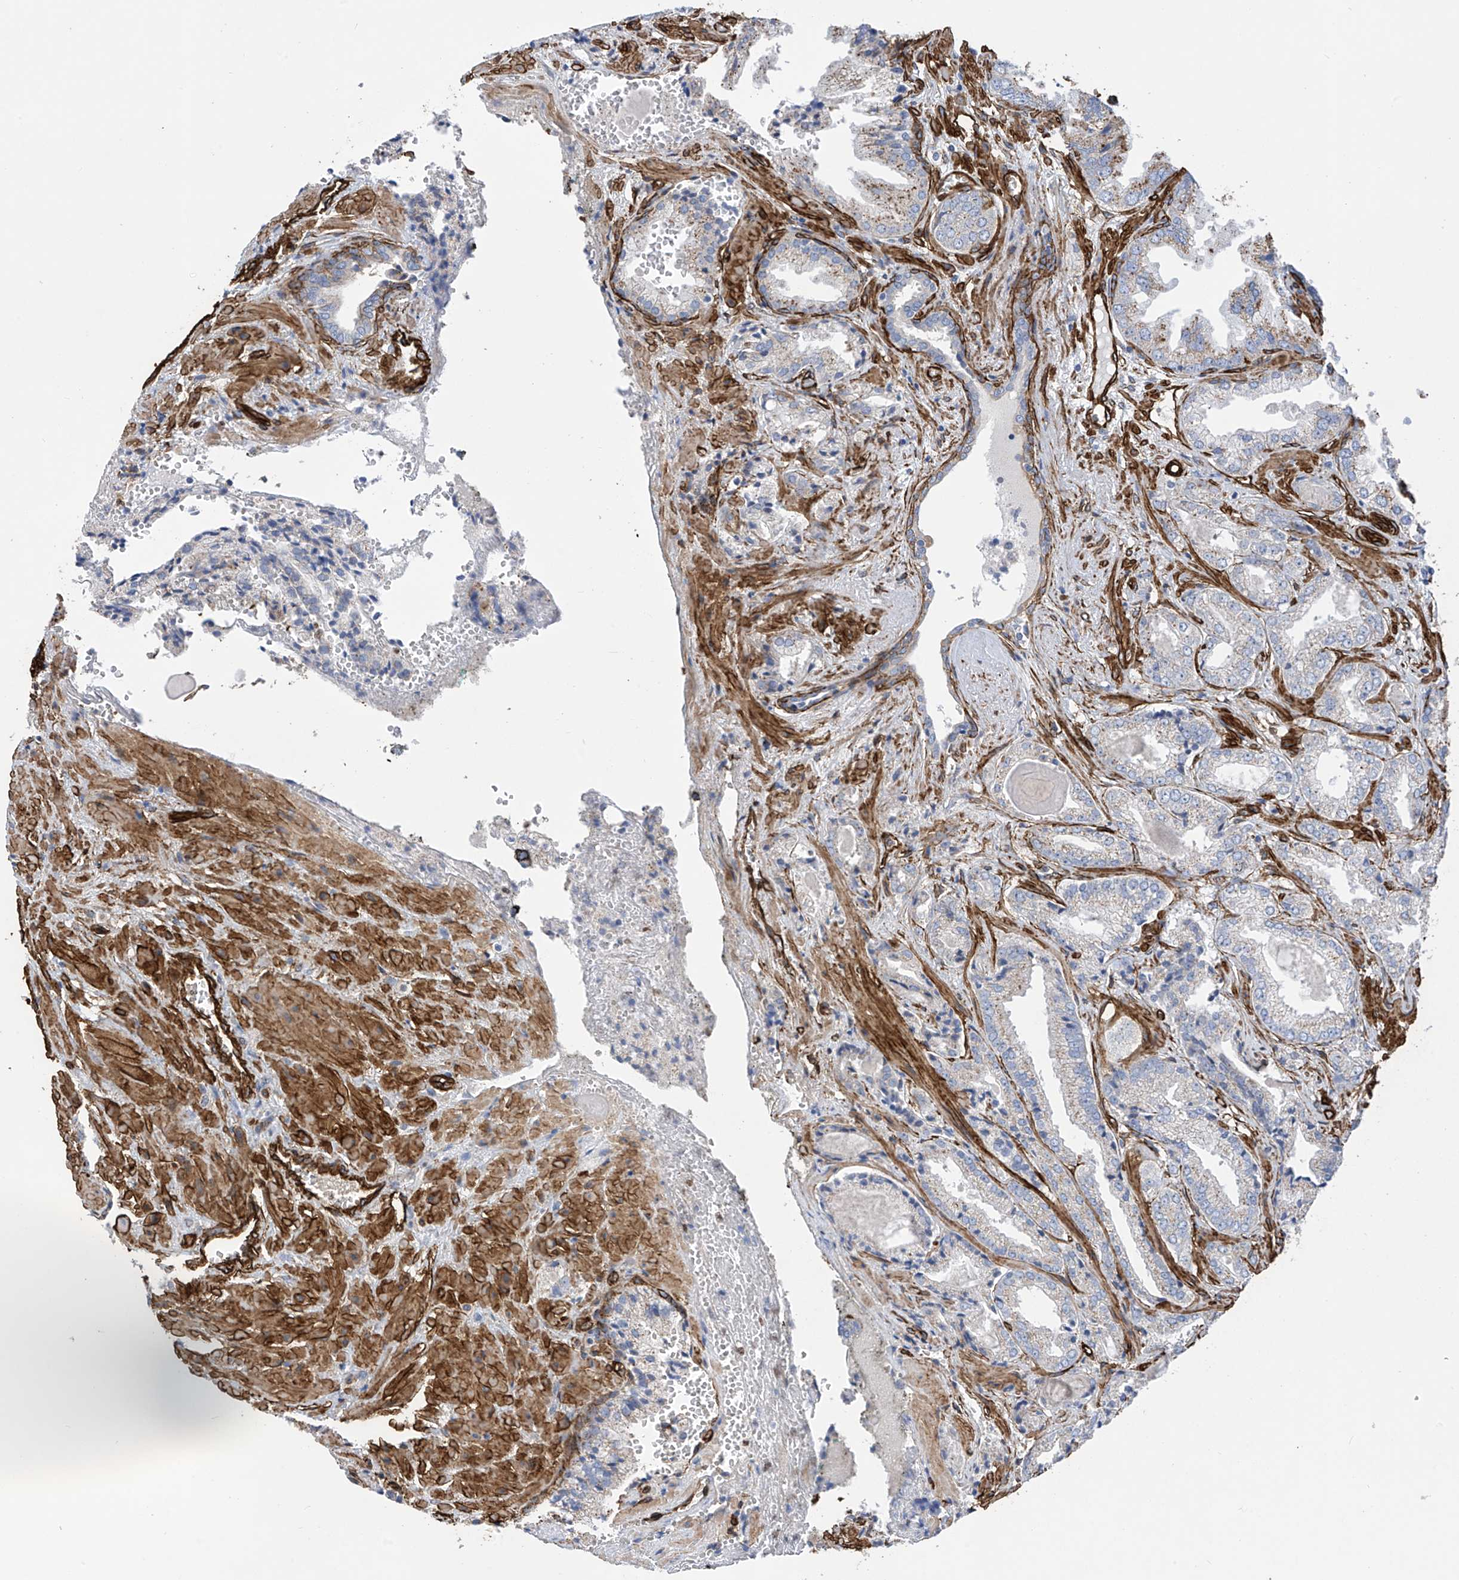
{"staining": {"intensity": "negative", "quantity": "none", "location": "none"}, "tissue": "prostate cancer", "cell_type": "Tumor cells", "image_type": "cancer", "snomed": [{"axis": "morphology", "description": "Adenocarcinoma, High grade"}, {"axis": "topography", "description": "Prostate"}], "caption": "IHC image of human high-grade adenocarcinoma (prostate) stained for a protein (brown), which demonstrates no expression in tumor cells. The staining is performed using DAB brown chromogen with nuclei counter-stained in using hematoxylin.", "gene": "UBTD1", "patient": {"sex": "male", "age": 71}}